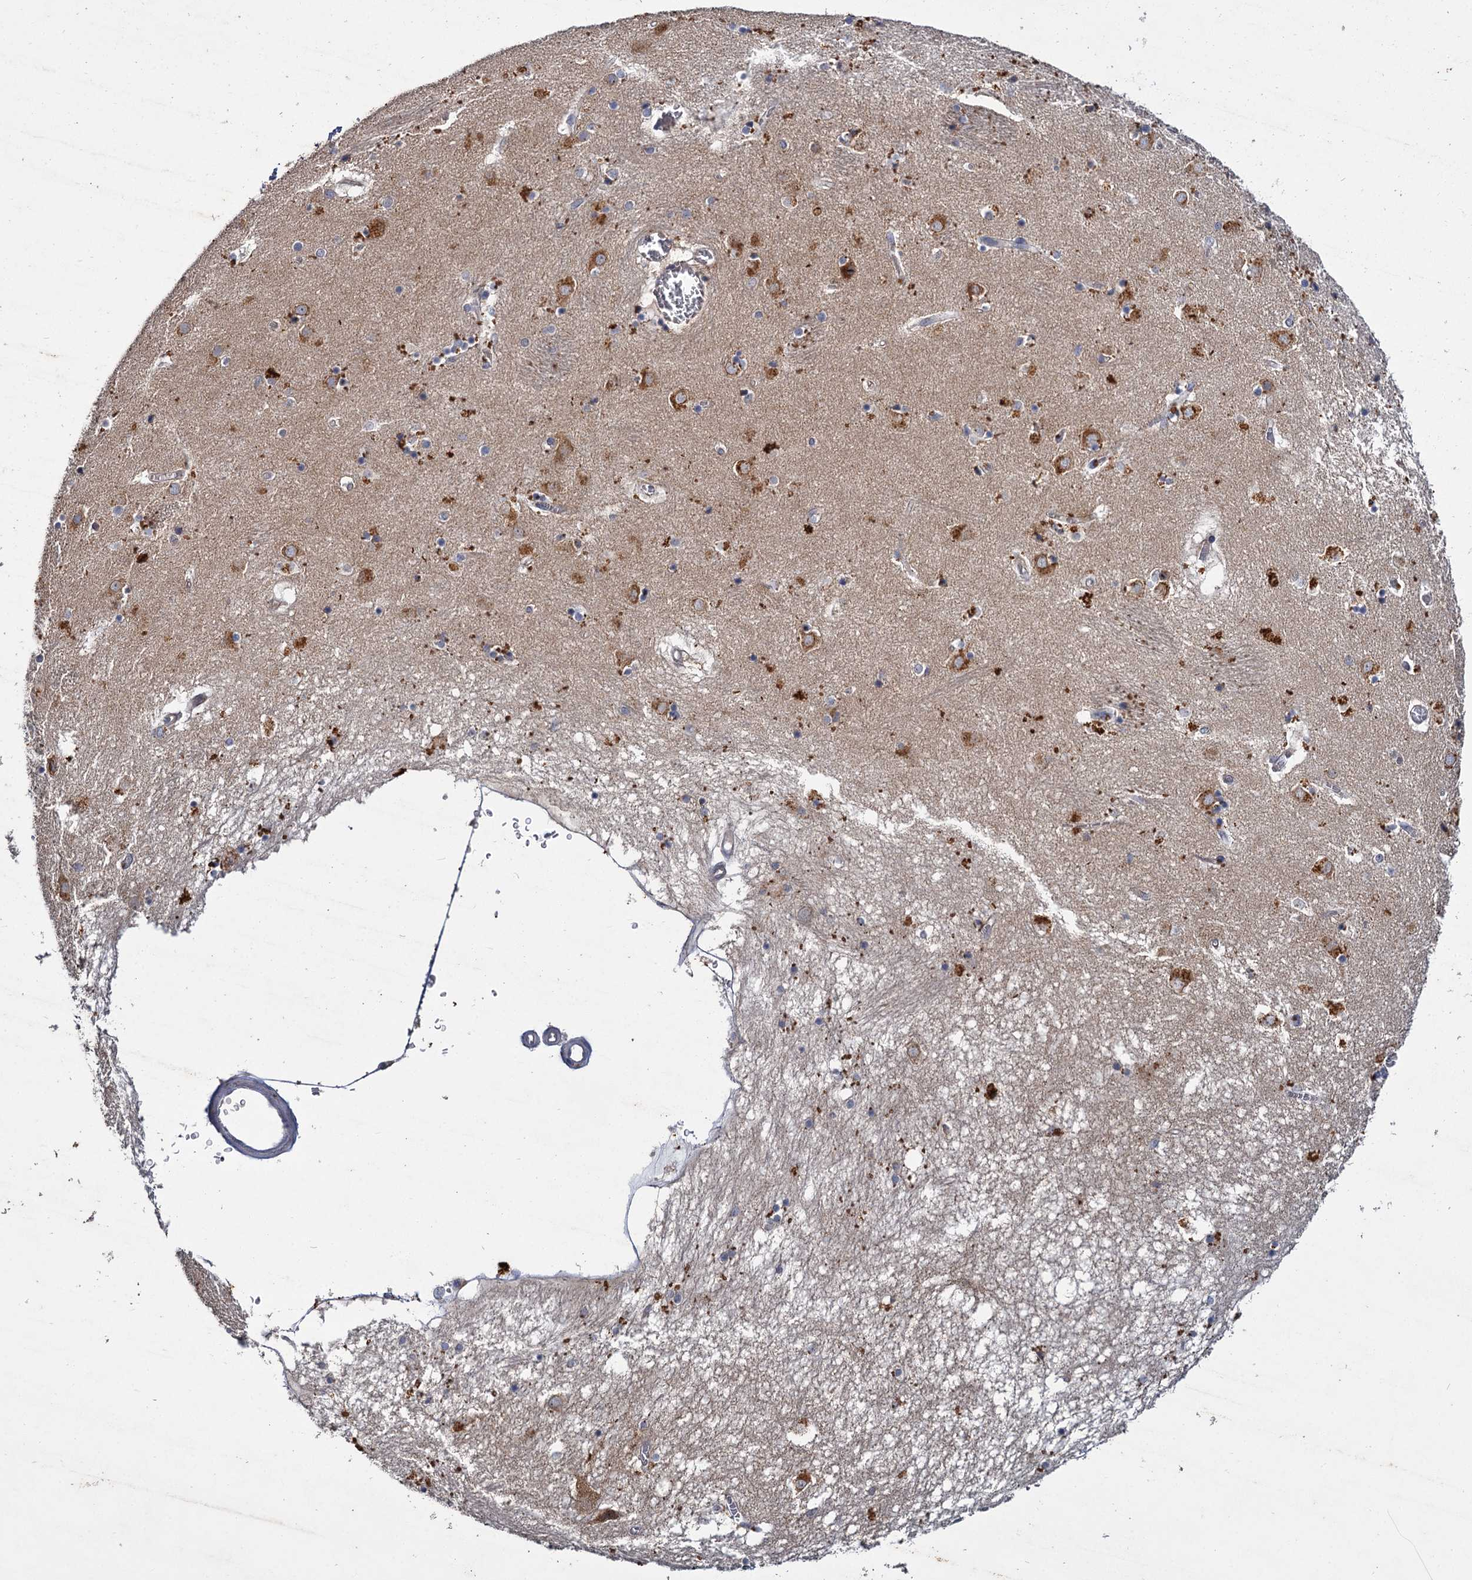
{"staining": {"intensity": "moderate", "quantity": "<25%", "location": "cytoplasmic/membranous"}, "tissue": "caudate", "cell_type": "Glial cells", "image_type": "normal", "snomed": [{"axis": "morphology", "description": "Normal tissue, NOS"}, {"axis": "topography", "description": "Lateral ventricle wall"}], "caption": "Caudate stained with DAB (3,3'-diaminobenzidine) immunohistochemistry (IHC) exhibits low levels of moderate cytoplasmic/membranous expression in about <25% of glial cells.", "gene": "ATP9A", "patient": {"sex": "male", "age": 70}}